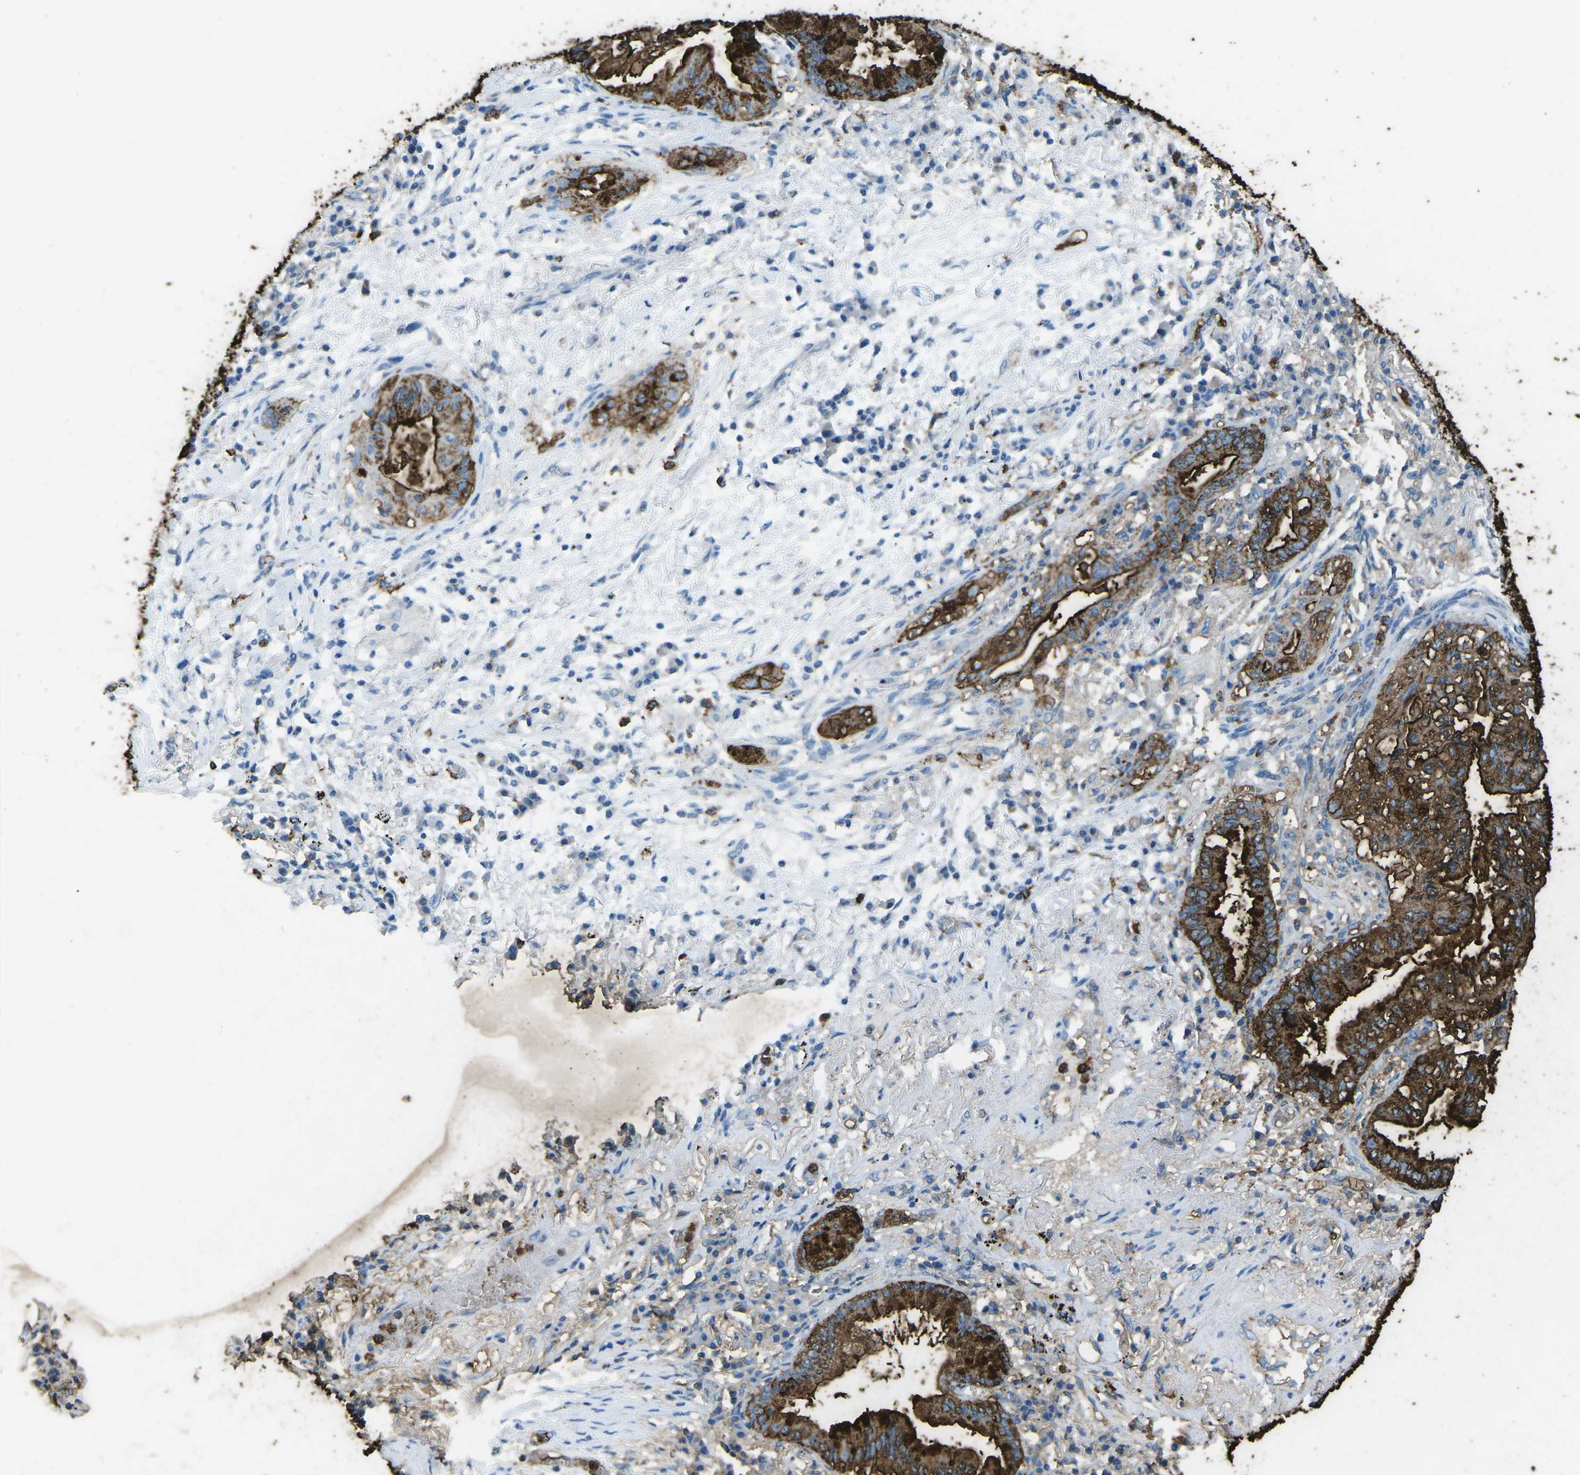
{"staining": {"intensity": "strong", "quantity": ">75%", "location": "cytoplasmic/membranous"}, "tissue": "lung cancer", "cell_type": "Tumor cells", "image_type": "cancer", "snomed": [{"axis": "morphology", "description": "Normal tissue, NOS"}, {"axis": "morphology", "description": "Adenocarcinoma, NOS"}, {"axis": "topography", "description": "Bronchus"}, {"axis": "topography", "description": "Lung"}], "caption": "Protein staining shows strong cytoplasmic/membranous expression in approximately >75% of tumor cells in lung cancer.", "gene": "CTAGE1", "patient": {"sex": "female", "age": 70}}